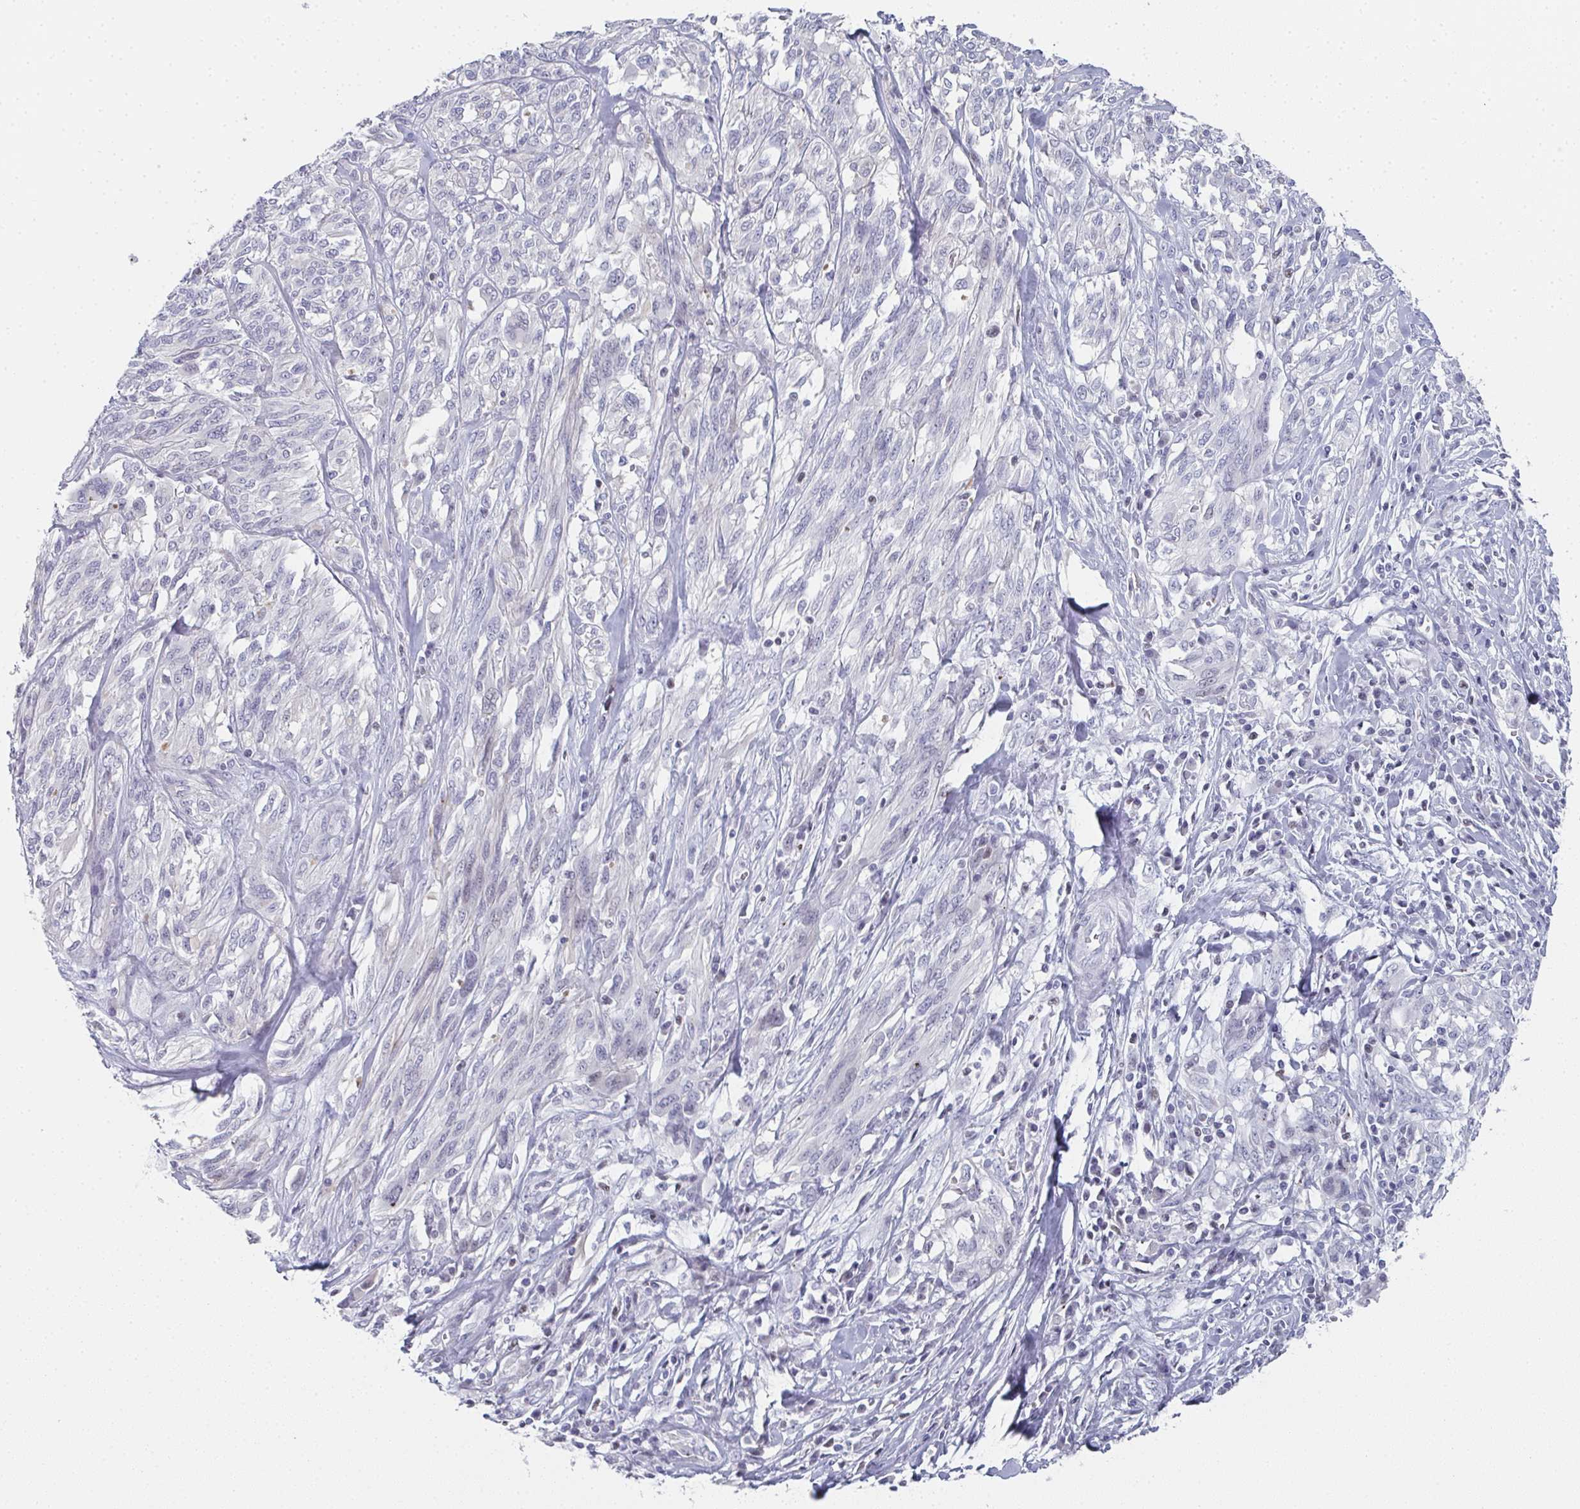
{"staining": {"intensity": "negative", "quantity": "none", "location": "none"}, "tissue": "melanoma", "cell_type": "Tumor cells", "image_type": "cancer", "snomed": [{"axis": "morphology", "description": "Malignant melanoma, NOS"}, {"axis": "topography", "description": "Skin"}], "caption": "A micrograph of melanoma stained for a protein reveals no brown staining in tumor cells.", "gene": "PYCR3", "patient": {"sex": "female", "age": 91}}